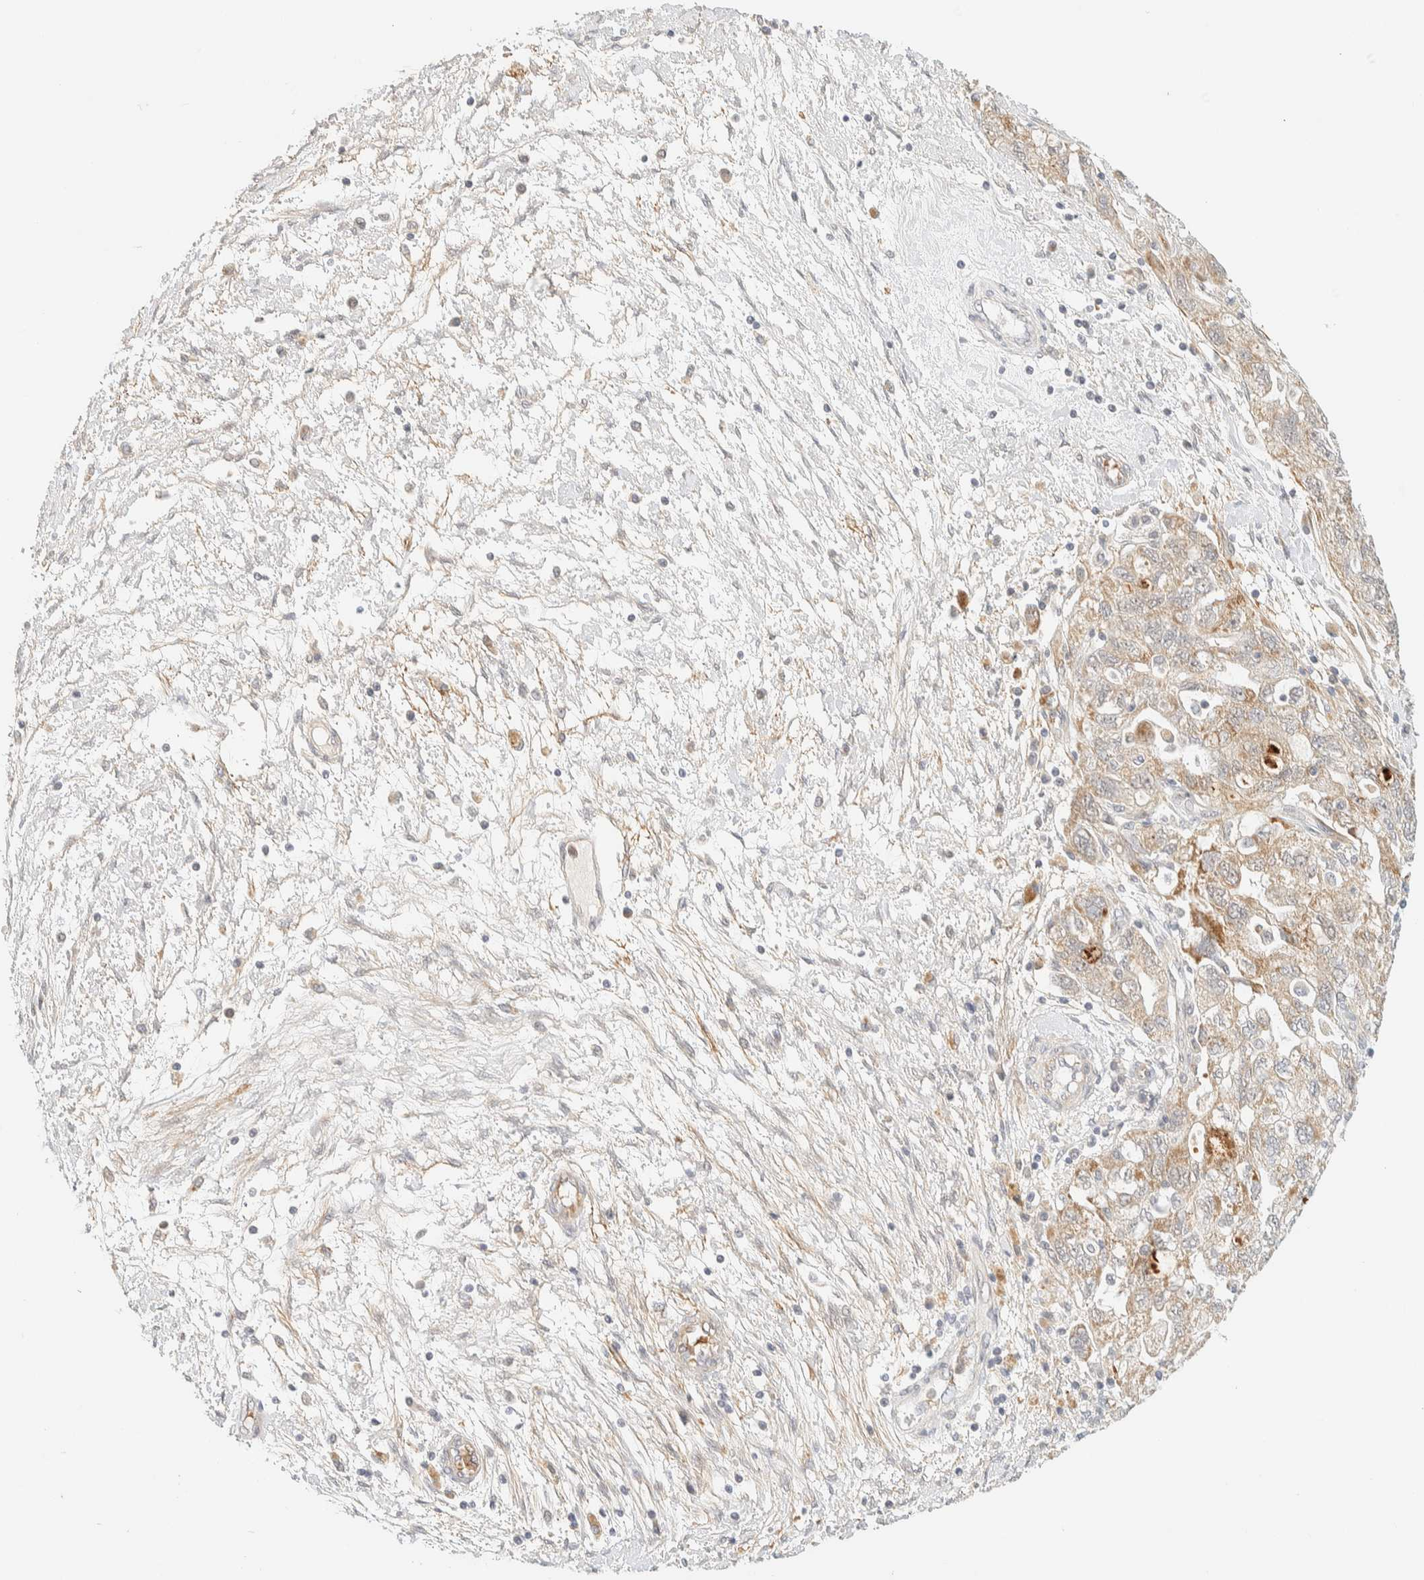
{"staining": {"intensity": "weak", "quantity": ">75%", "location": "cytoplasmic/membranous"}, "tissue": "ovarian cancer", "cell_type": "Tumor cells", "image_type": "cancer", "snomed": [{"axis": "morphology", "description": "Carcinoma, NOS"}, {"axis": "morphology", "description": "Cystadenocarcinoma, serous, NOS"}, {"axis": "topography", "description": "Ovary"}], "caption": "A low amount of weak cytoplasmic/membranous expression is present in about >75% of tumor cells in ovarian cancer (carcinoma) tissue.", "gene": "TNK1", "patient": {"sex": "female", "age": 69}}